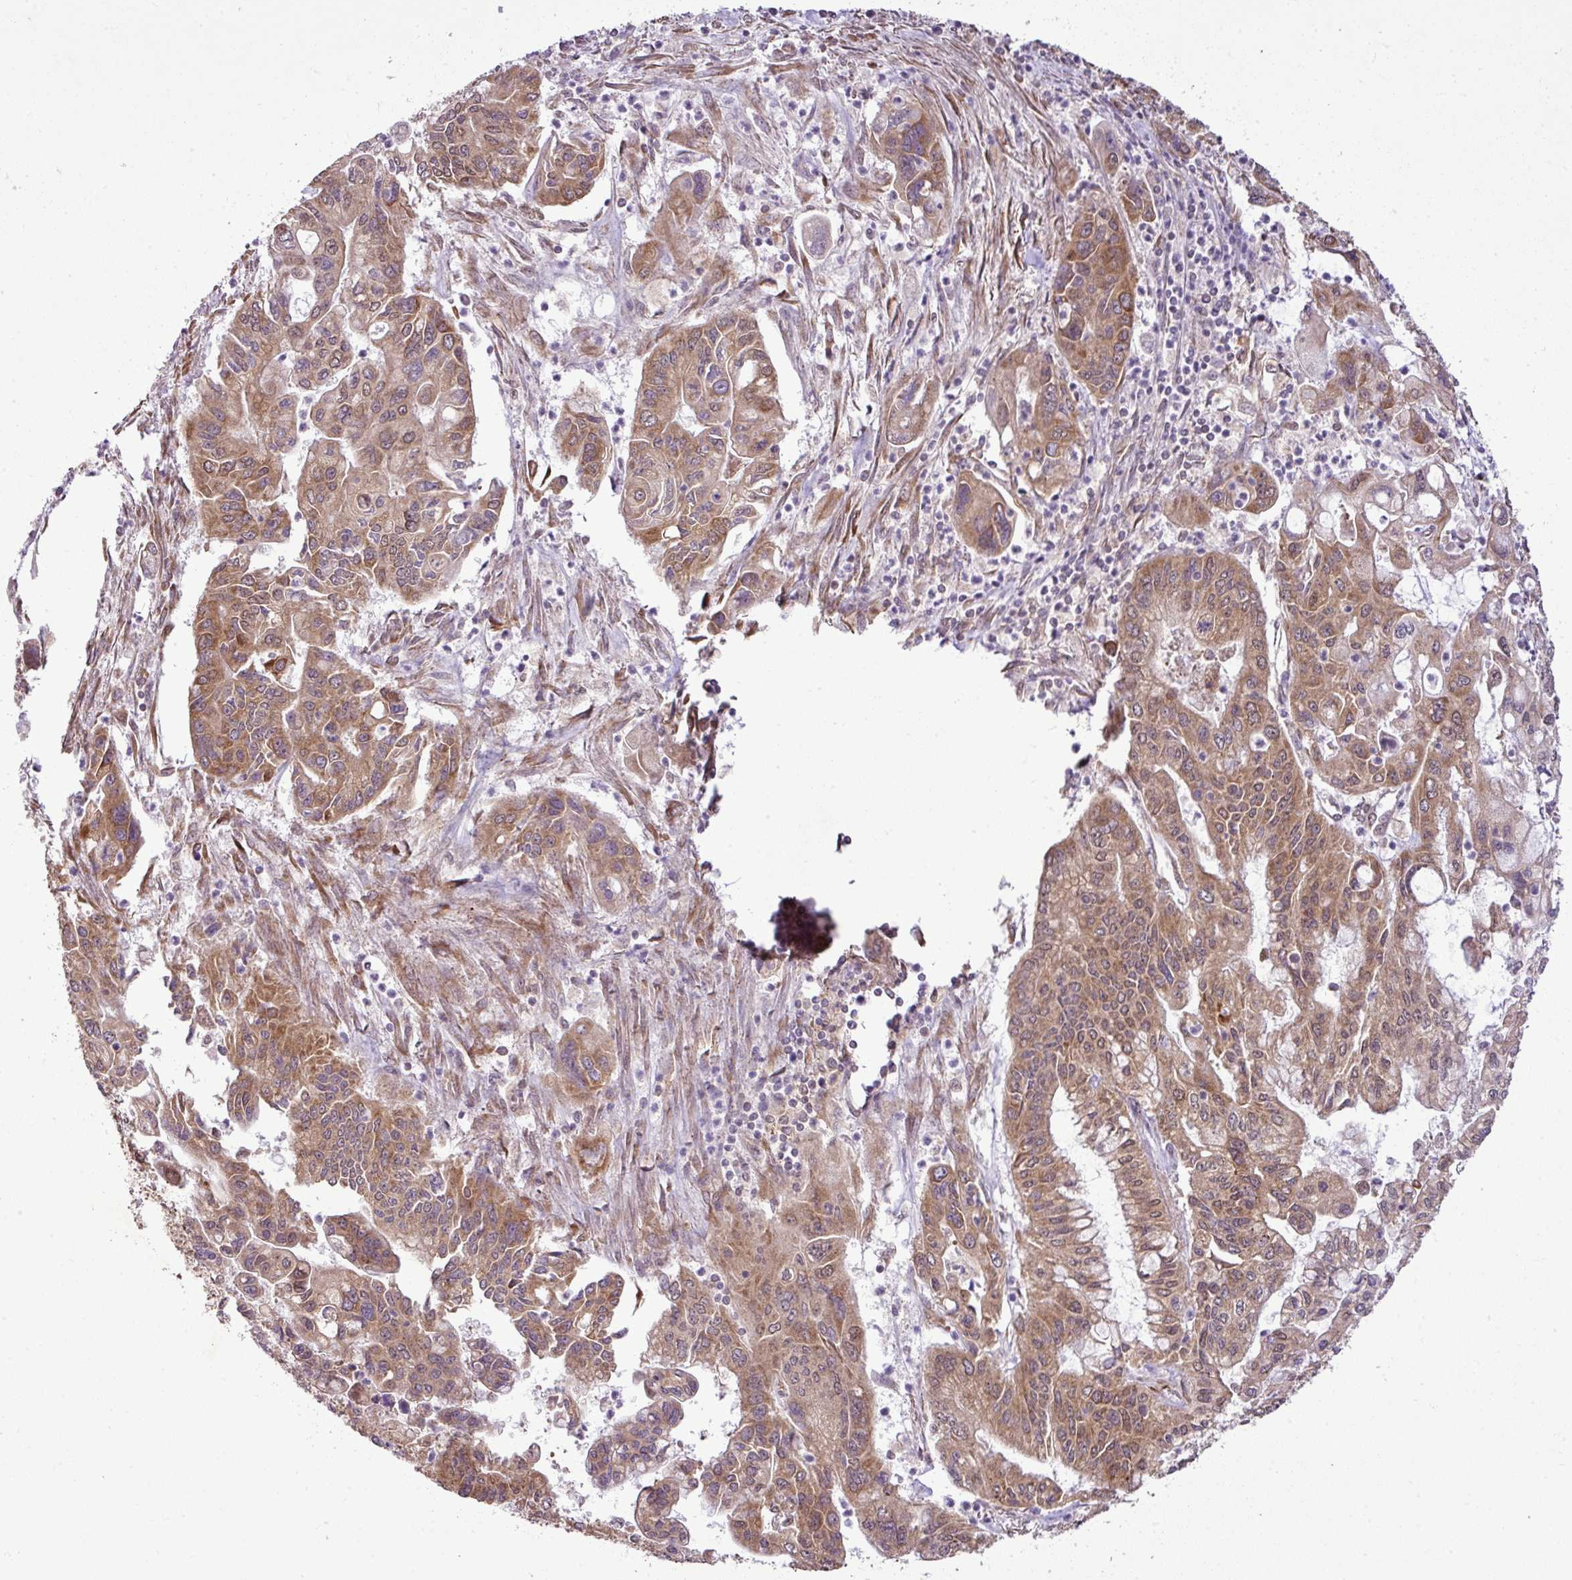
{"staining": {"intensity": "moderate", "quantity": ">75%", "location": "cytoplasmic/membranous,nuclear"}, "tissue": "pancreatic cancer", "cell_type": "Tumor cells", "image_type": "cancer", "snomed": [{"axis": "morphology", "description": "Adenocarcinoma, NOS"}, {"axis": "topography", "description": "Pancreas"}], "caption": "Protein expression by IHC displays moderate cytoplasmic/membranous and nuclear staining in approximately >75% of tumor cells in pancreatic cancer.", "gene": "DNAAF4", "patient": {"sex": "male", "age": 62}}